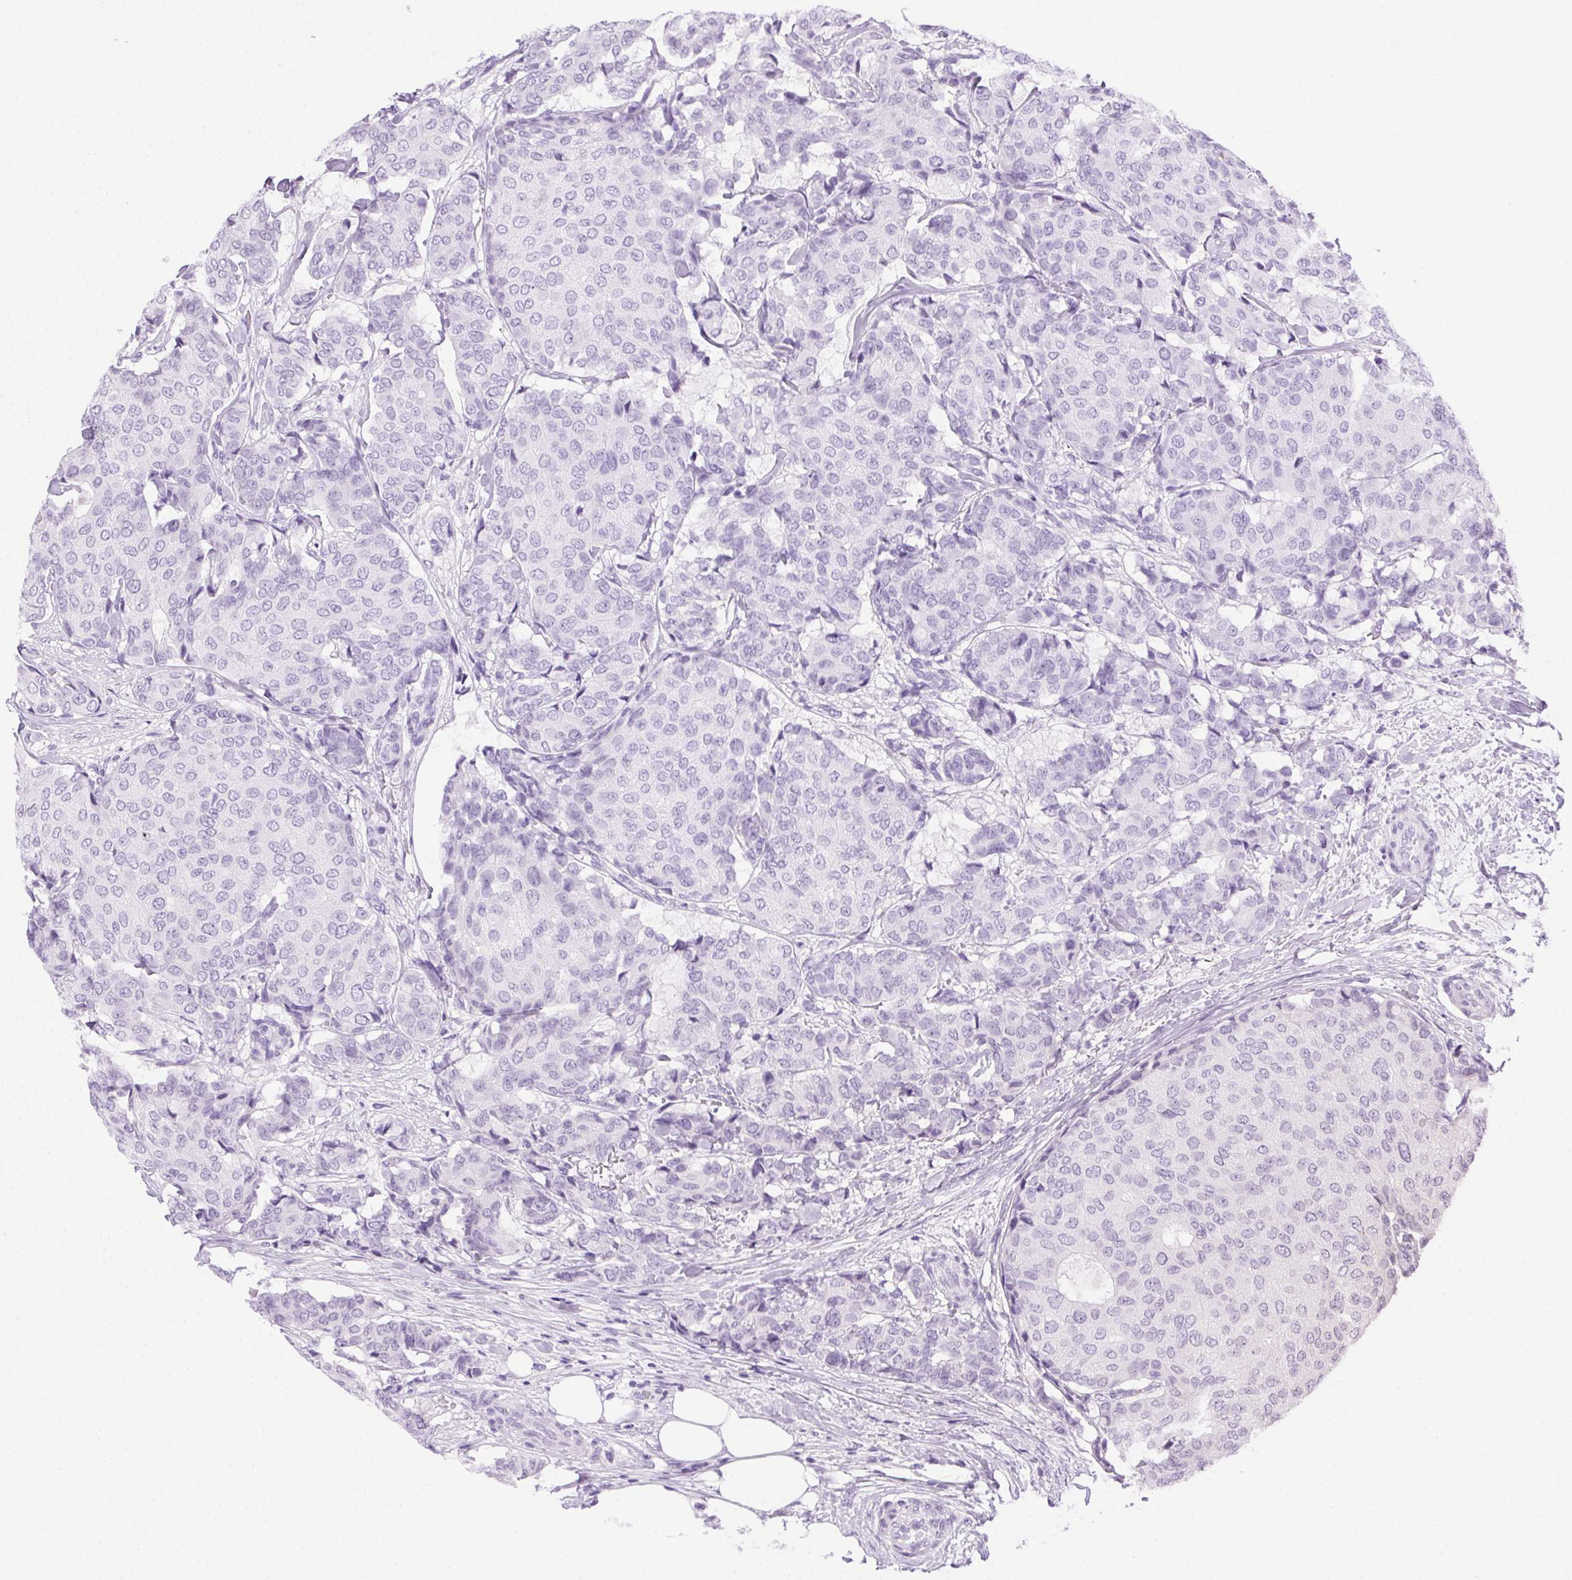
{"staining": {"intensity": "weak", "quantity": "<25%", "location": "cytoplasmic/membranous"}, "tissue": "breast cancer", "cell_type": "Tumor cells", "image_type": "cancer", "snomed": [{"axis": "morphology", "description": "Duct carcinoma"}, {"axis": "topography", "description": "Breast"}], "caption": "Breast infiltrating ductal carcinoma was stained to show a protein in brown. There is no significant expression in tumor cells. (DAB immunohistochemistry, high magnification).", "gene": "CLDN10", "patient": {"sex": "female", "age": 75}}